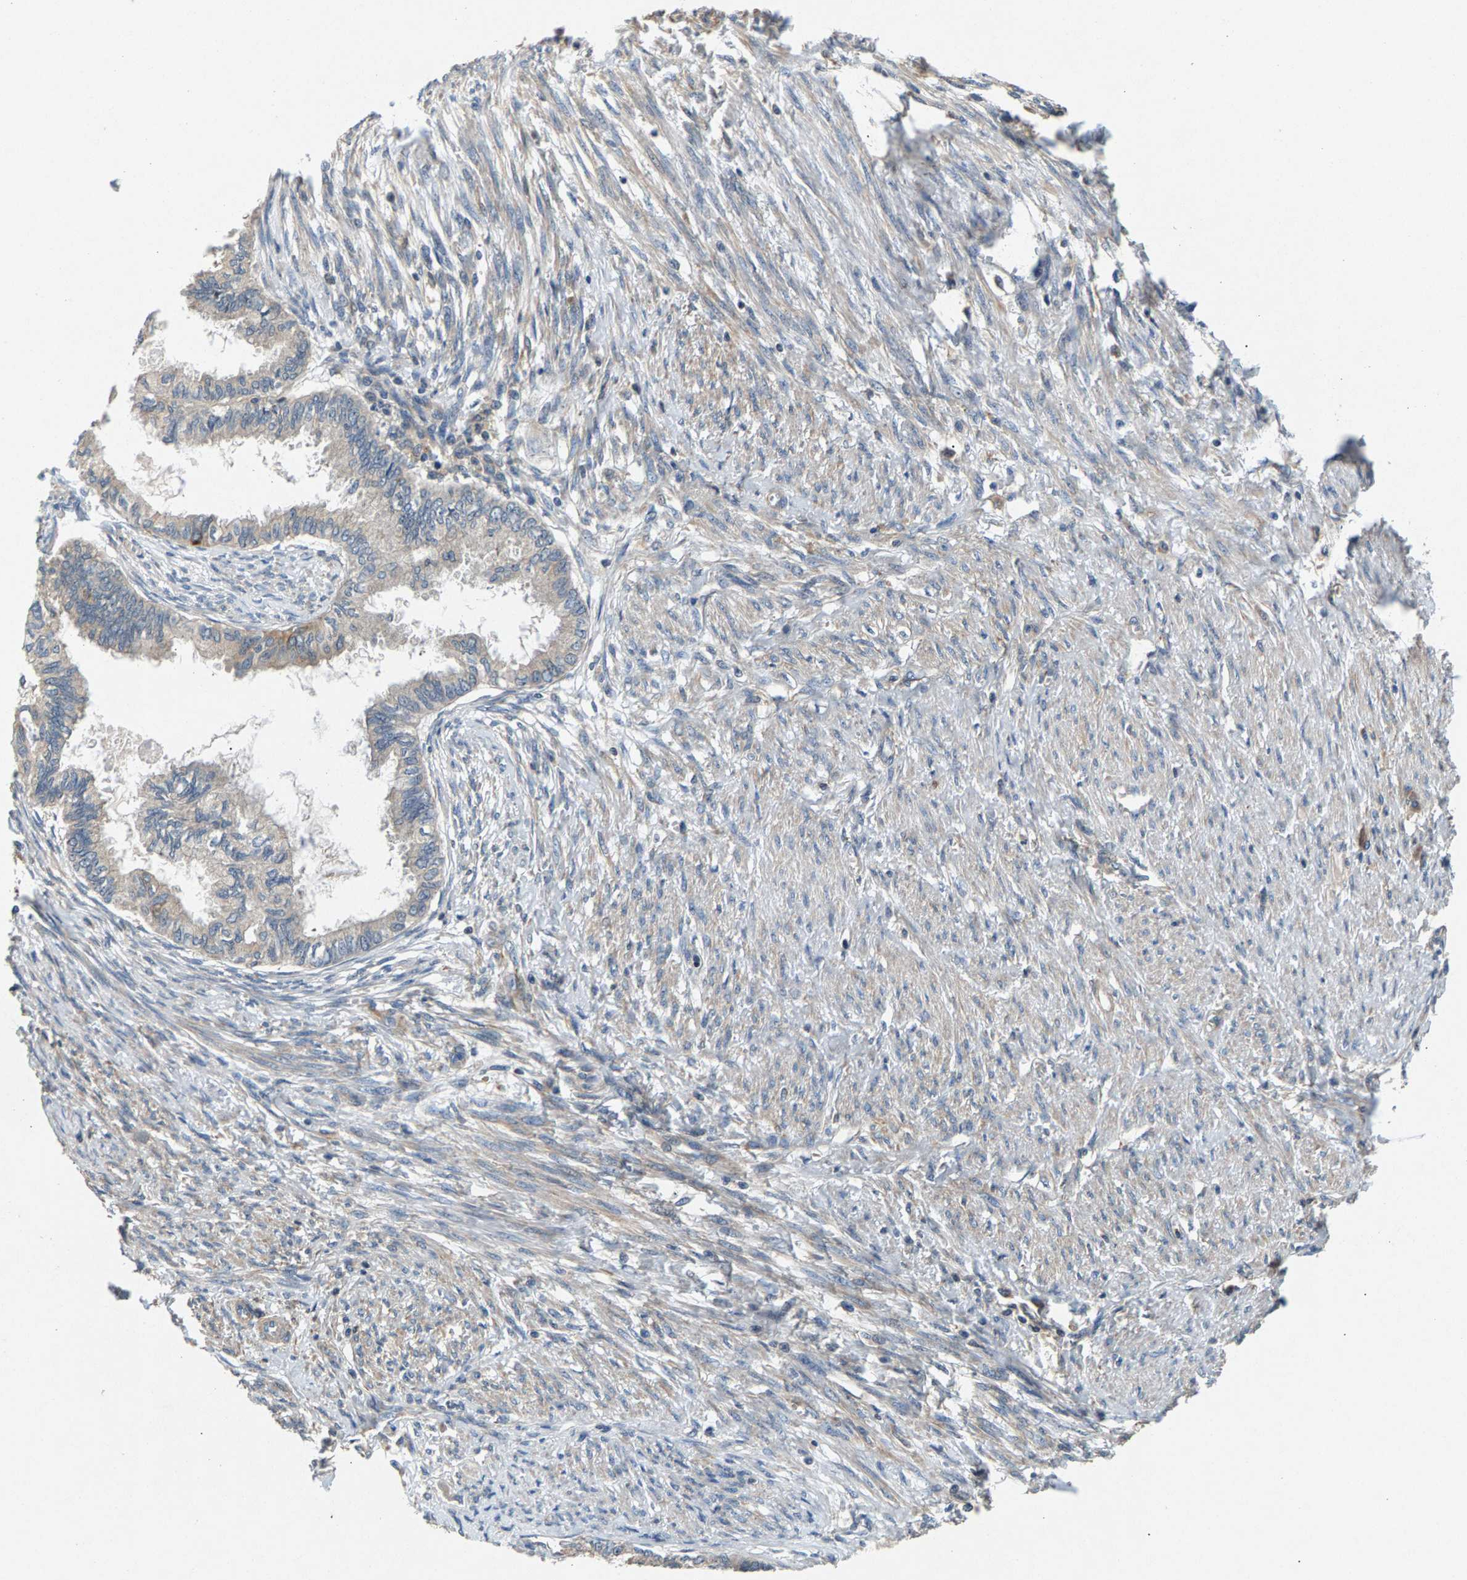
{"staining": {"intensity": "negative", "quantity": "none", "location": "none"}, "tissue": "cervical cancer", "cell_type": "Tumor cells", "image_type": "cancer", "snomed": [{"axis": "morphology", "description": "Normal tissue, NOS"}, {"axis": "morphology", "description": "Adenocarcinoma, NOS"}, {"axis": "topography", "description": "Cervix"}, {"axis": "topography", "description": "Endometrium"}], "caption": "IHC photomicrograph of human cervical cancer stained for a protein (brown), which displays no staining in tumor cells.", "gene": "NT5C", "patient": {"sex": "female", "age": 86}}